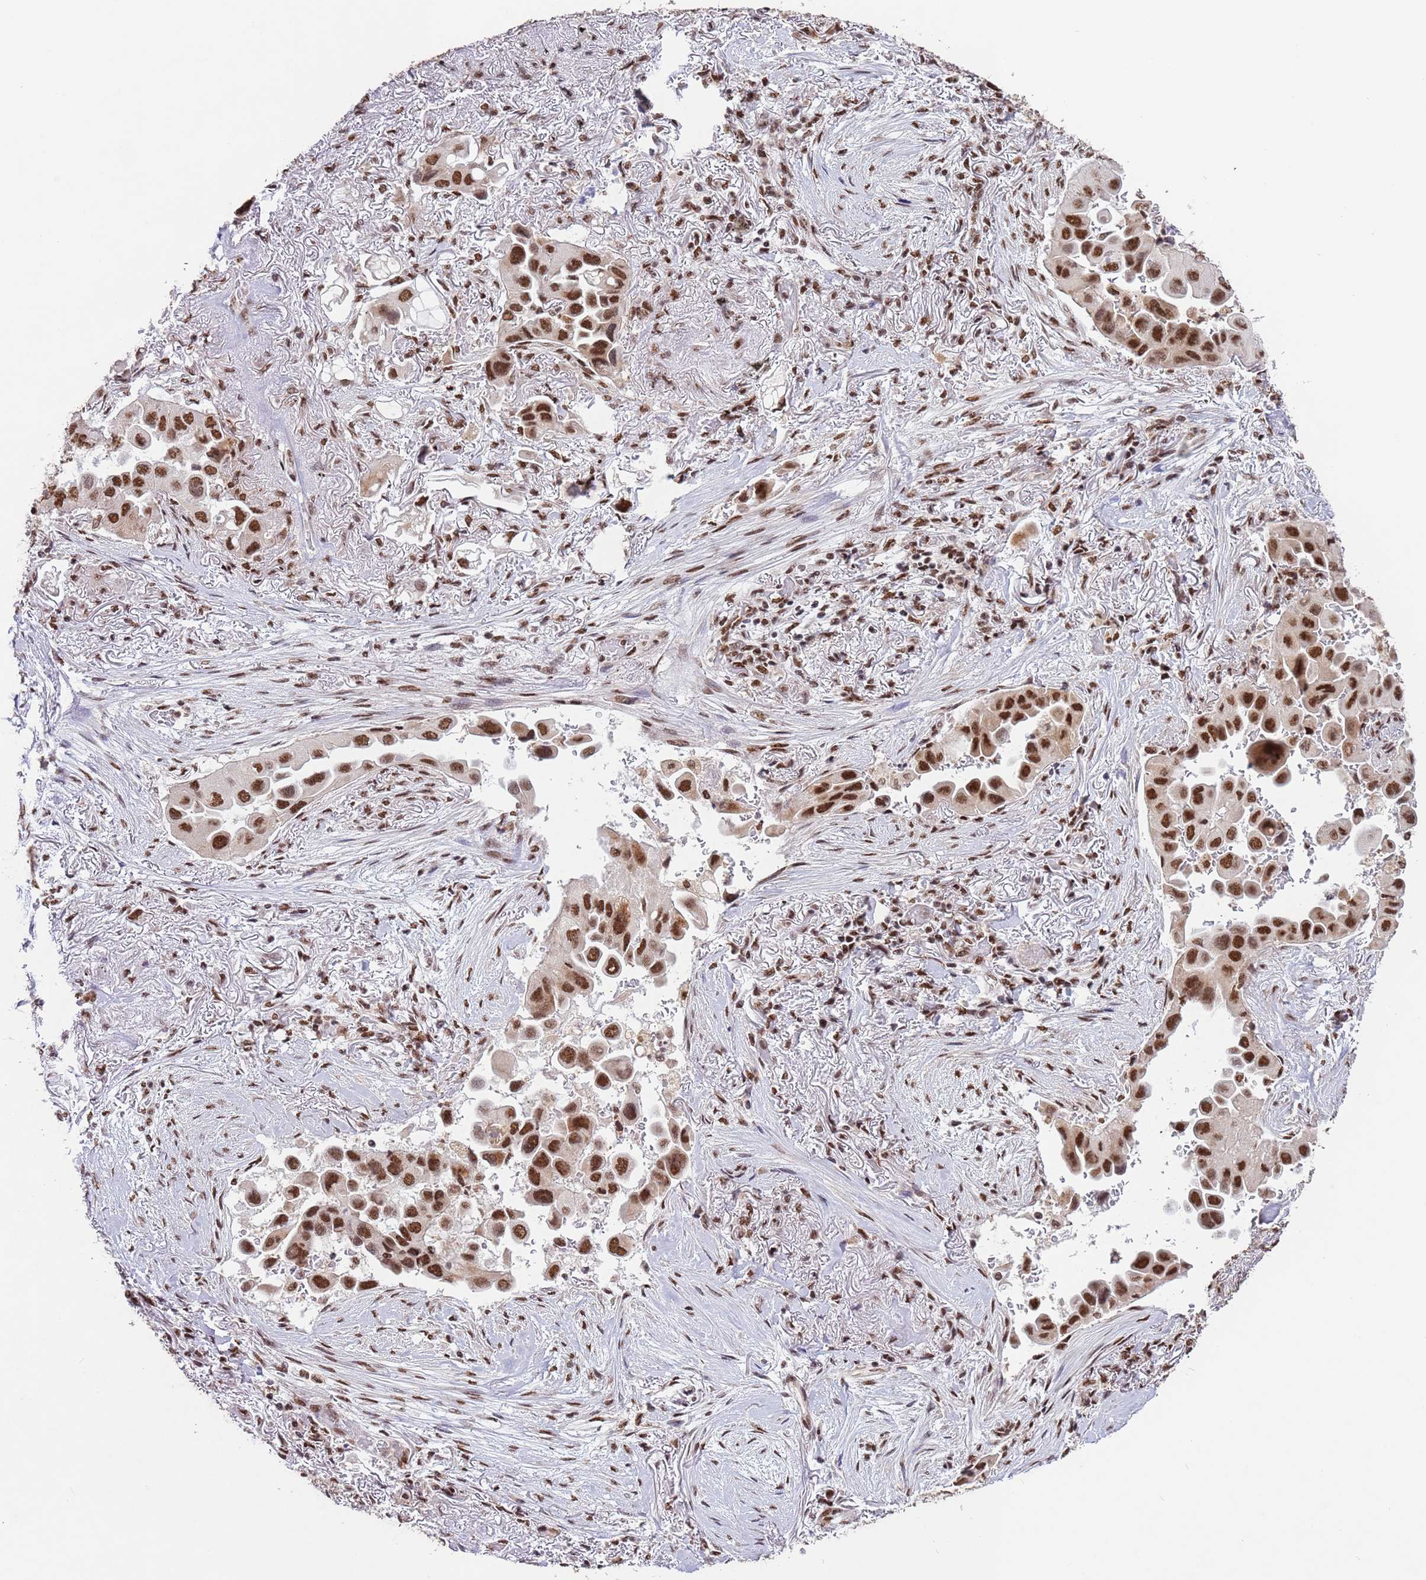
{"staining": {"intensity": "strong", "quantity": ">75%", "location": "nuclear"}, "tissue": "lung cancer", "cell_type": "Tumor cells", "image_type": "cancer", "snomed": [{"axis": "morphology", "description": "Adenocarcinoma, NOS"}, {"axis": "topography", "description": "Lung"}], "caption": "High-magnification brightfield microscopy of adenocarcinoma (lung) stained with DAB (3,3'-diaminobenzidine) (brown) and counterstained with hematoxylin (blue). tumor cells exhibit strong nuclear expression is seen in approximately>75% of cells.", "gene": "ESF1", "patient": {"sex": "female", "age": 76}}